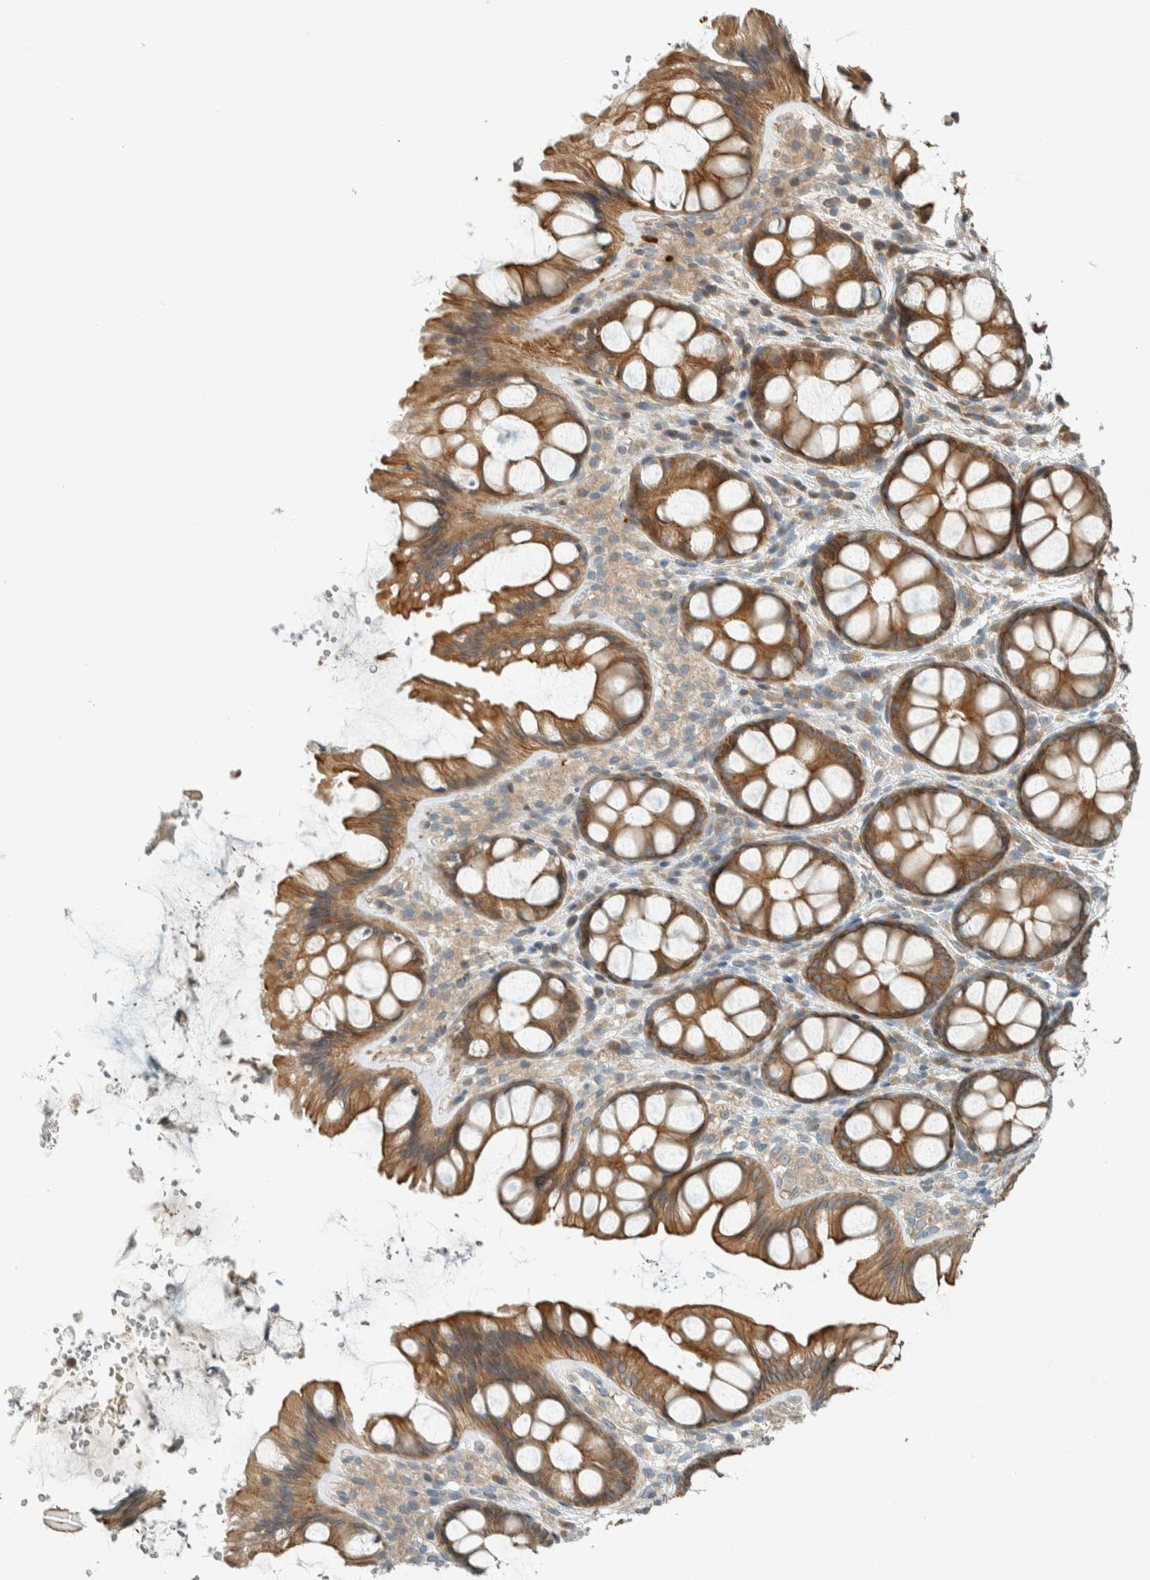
{"staining": {"intensity": "moderate", "quantity": "25%-75%", "location": "cytoplasmic/membranous"}, "tissue": "colon", "cell_type": "Endothelial cells", "image_type": "normal", "snomed": [{"axis": "morphology", "description": "Normal tissue, NOS"}, {"axis": "topography", "description": "Colon"}], "caption": "Immunohistochemical staining of benign human colon shows 25%-75% levels of moderate cytoplasmic/membranous protein staining in approximately 25%-75% of endothelial cells. Immunohistochemistry stains the protein in brown and the nuclei are stained blue.", "gene": "SEL1L", "patient": {"sex": "male", "age": 47}}